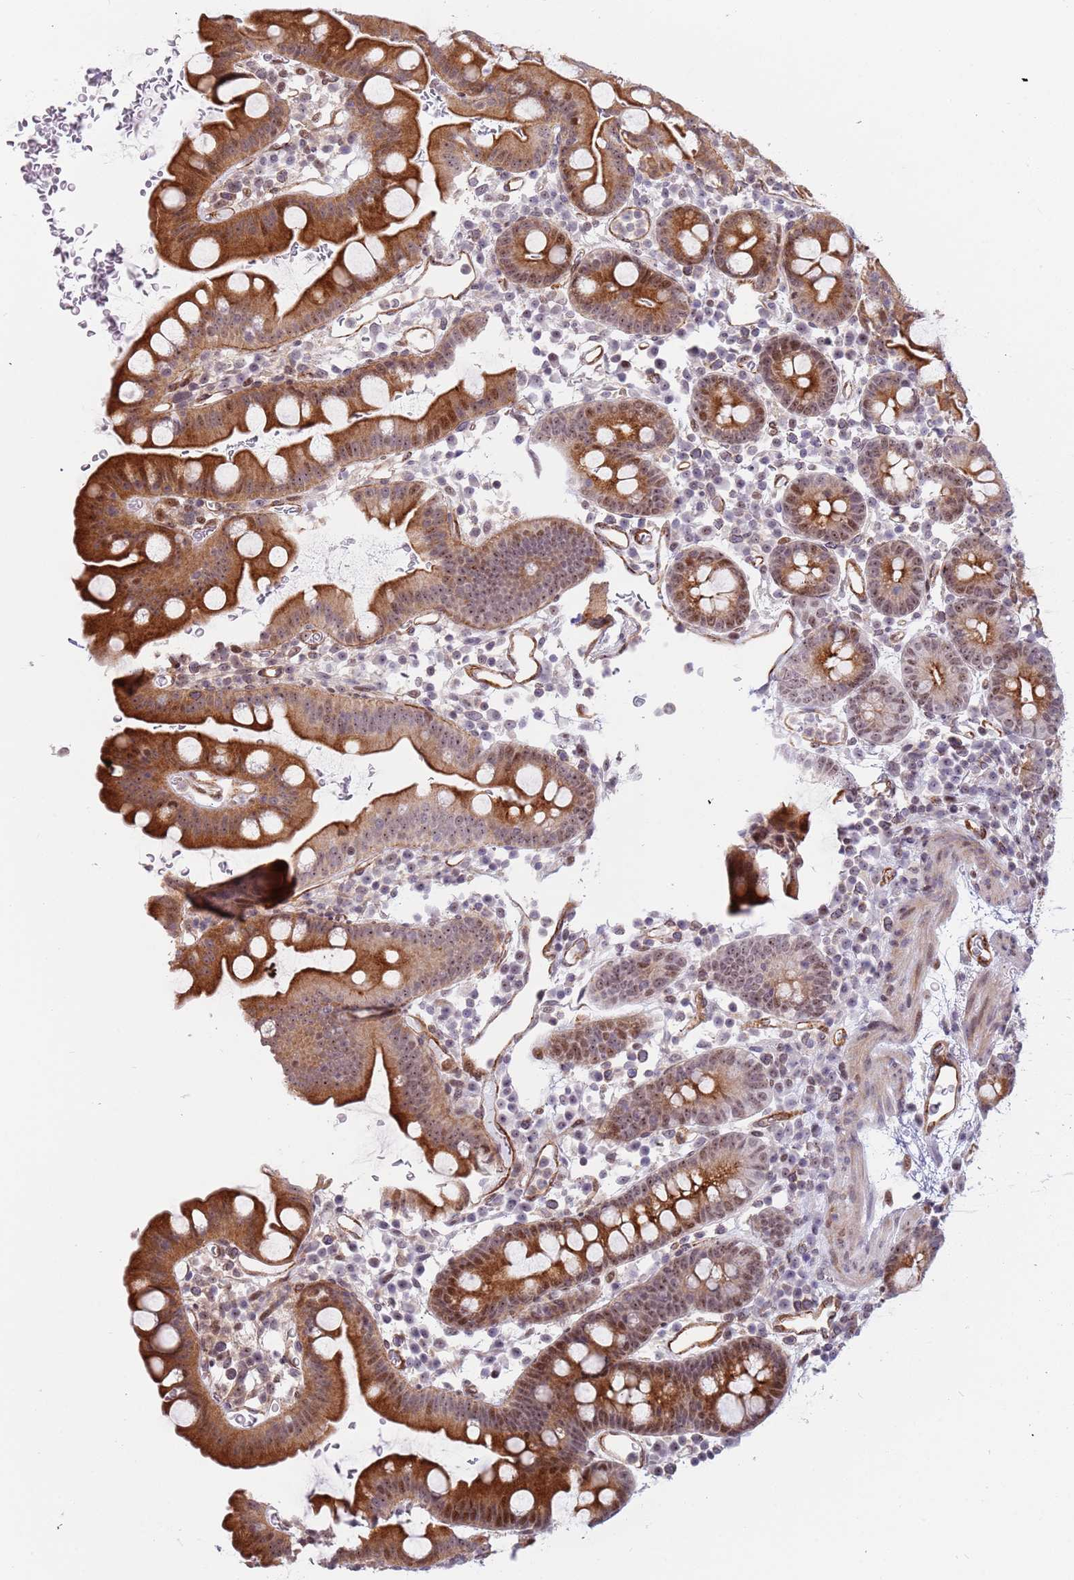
{"staining": {"intensity": "moderate", "quantity": ">75%", "location": "cytoplasmic/membranous,nuclear"}, "tissue": "small intestine", "cell_type": "Glandular cells", "image_type": "normal", "snomed": [{"axis": "morphology", "description": "Normal tissue, NOS"}, {"axis": "topography", "description": "Stomach, upper"}, {"axis": "topography", "description": "Stomach, lower"}, {"axis": "topography", "description": "Small intestine"}], "caption": "Brown immunohistochemical staining in benign human small intestine shows moderate cytoplasmic/membranous,nuclear positivity in approximately >75% of glandular cells.", "gene": "LRMDA", "patient": {"sex": "male", "age": 68}}